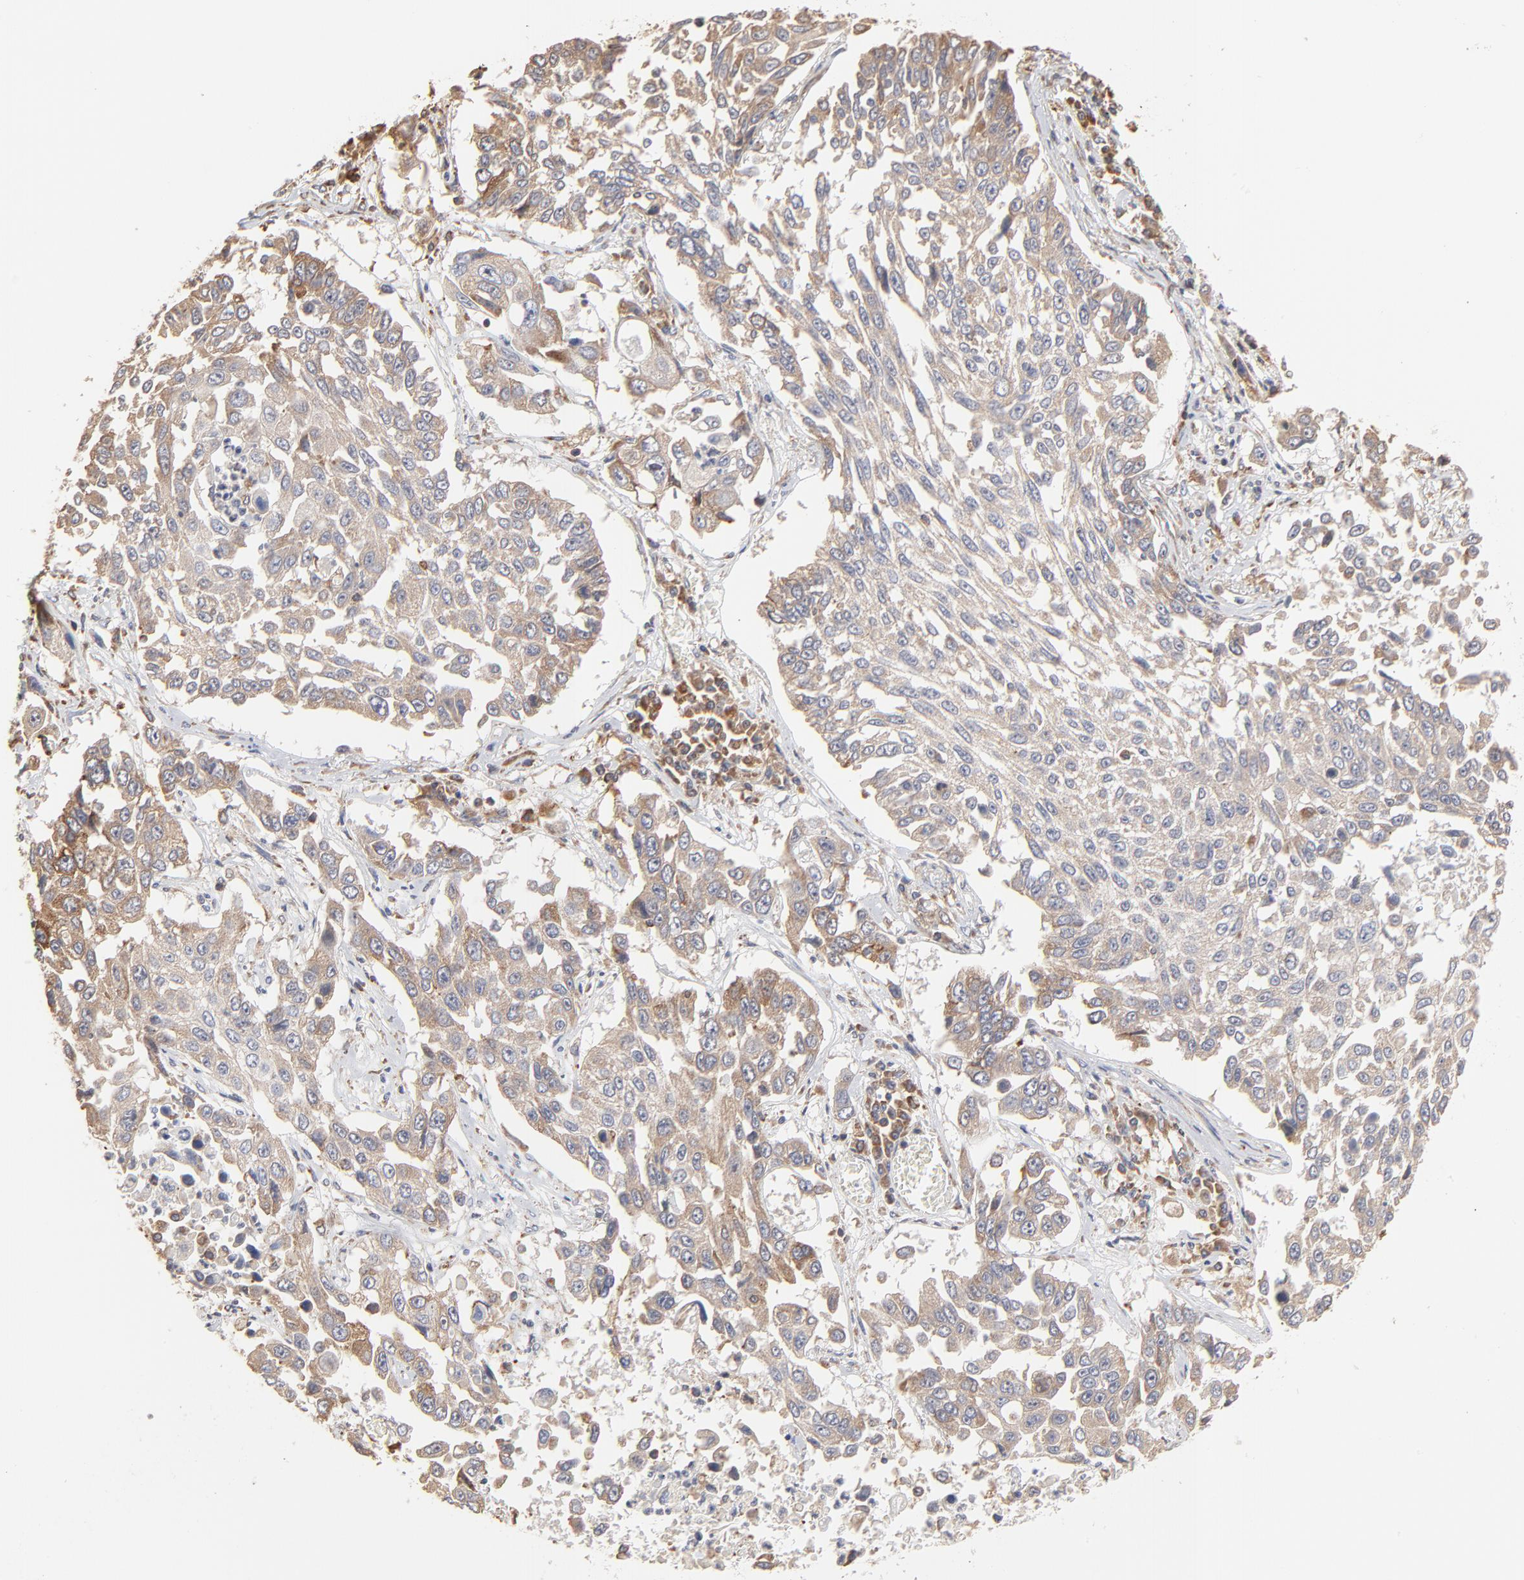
{"staining": {"intensity": "moderate", "quantity": ">75%", "location": "cytoplasmic/membranous"}, "tissue": "lung cancer", "cell_type": "Tumor cells", "image_type": "cancer", "snomed": [{"axis": "morphology", "description": "Squamous cell carcinoma, NOS"}, {"axis": "topography", "description": "Lung"}], "caption": "The histopathology image displays immunohistochemical staining of lung cancer (squamous cell carcinoma). There is moderate cytoplasmic/membranous expression is appreciated in about >75% of tumor cells.", "gene": "RNF213", "patient": {"sex": "male", "age": 71}}